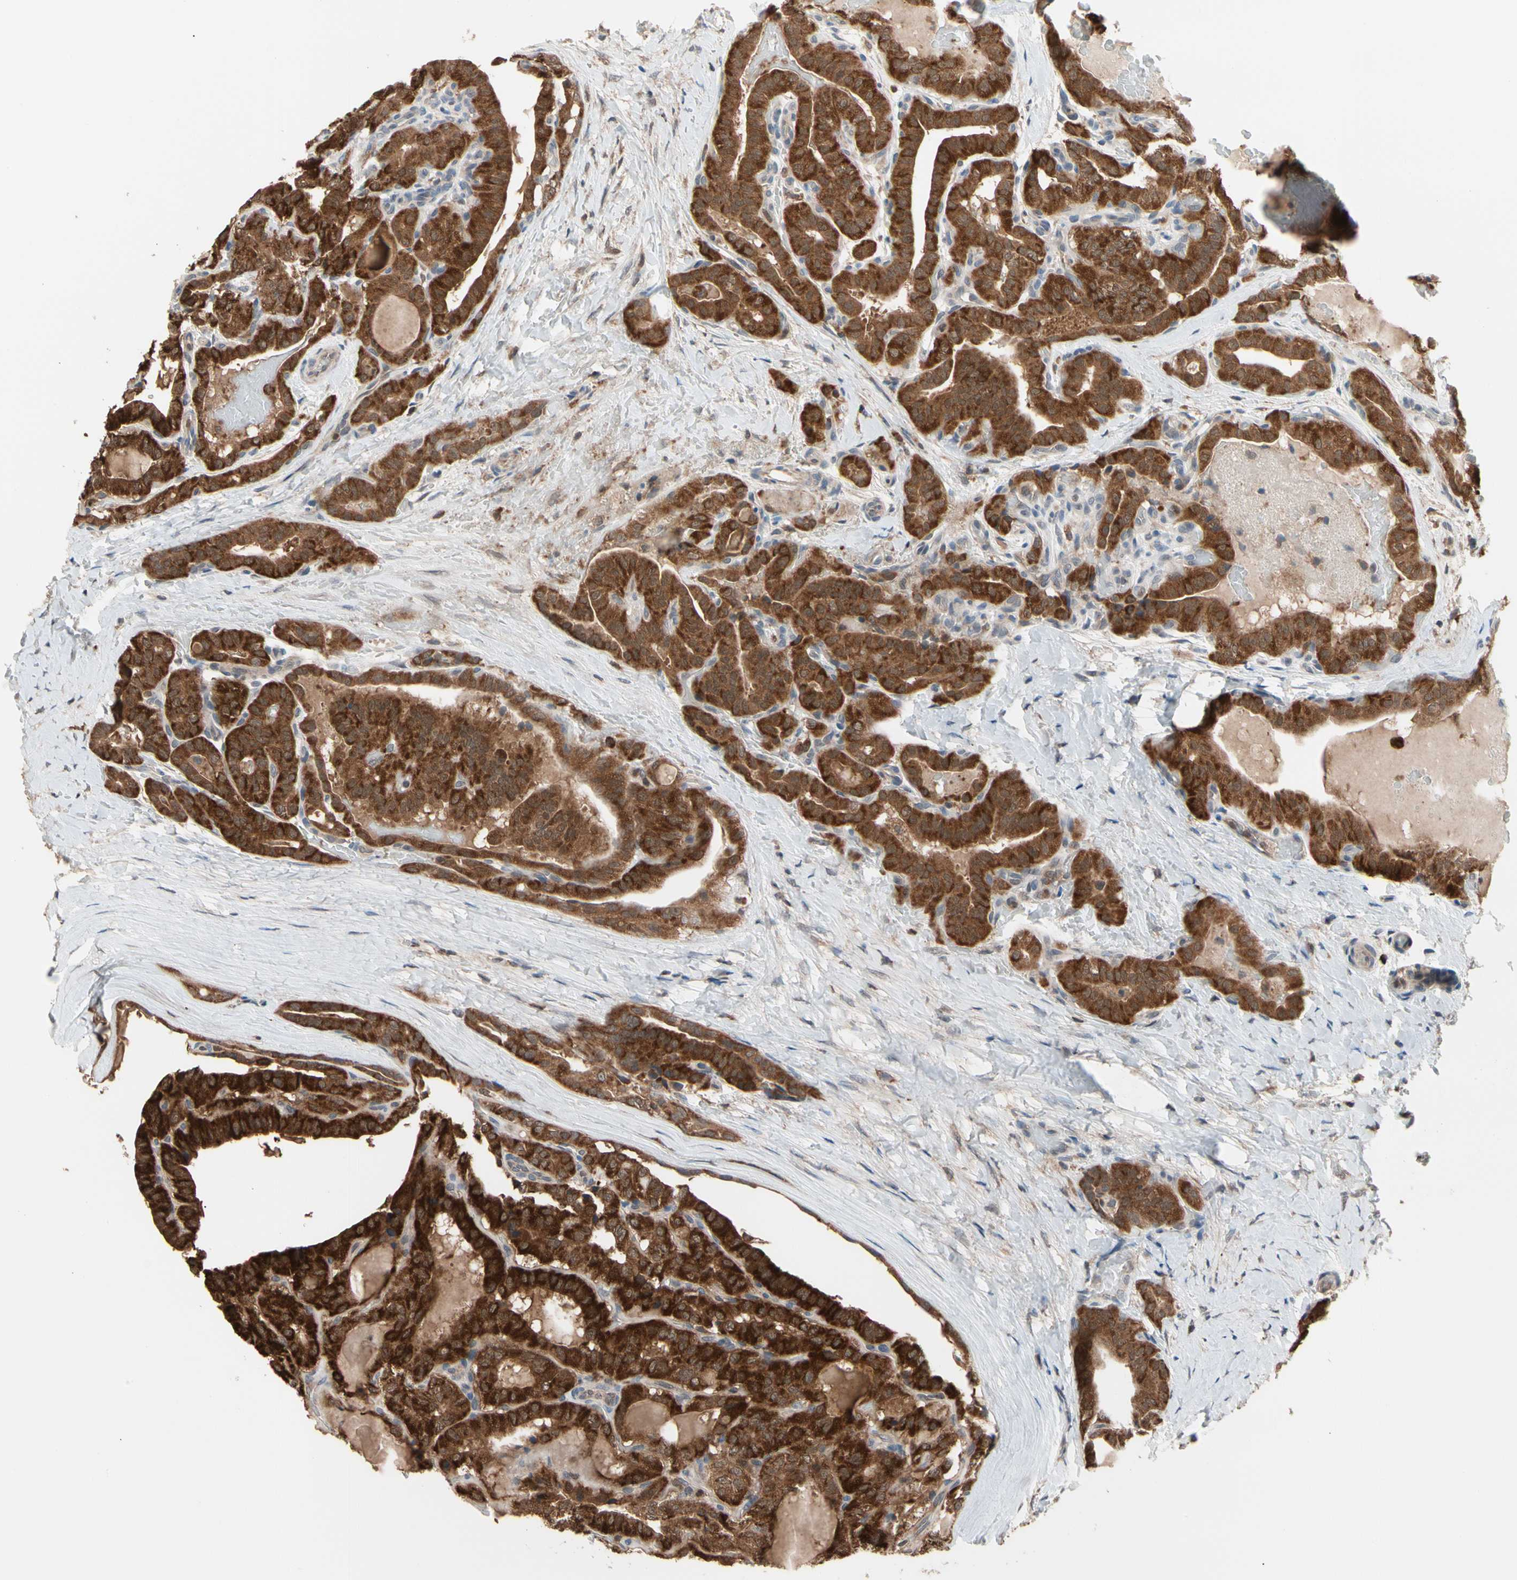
{"staining": {"intensity": "strong", "quantity": ">75%", "location": "cytoplasmic/membranous"}, "tissue": "thyroid cancer", "cell_type": "Tumor cells", "image_type": "cancer", "snomed": [{"axis": "morphology", "description": "Papillary adenocarcinoma, NOS"}, {"axis": "topography", "description": "Thyroid gland"}], "caption": "IHC of thyroid cancer displays high levels of strong cytoplasmic/membranous positivity in approximately >75% of tumor cells.", "gene": "MTHFS", "patient": {"sex": "male", "age": 77}}